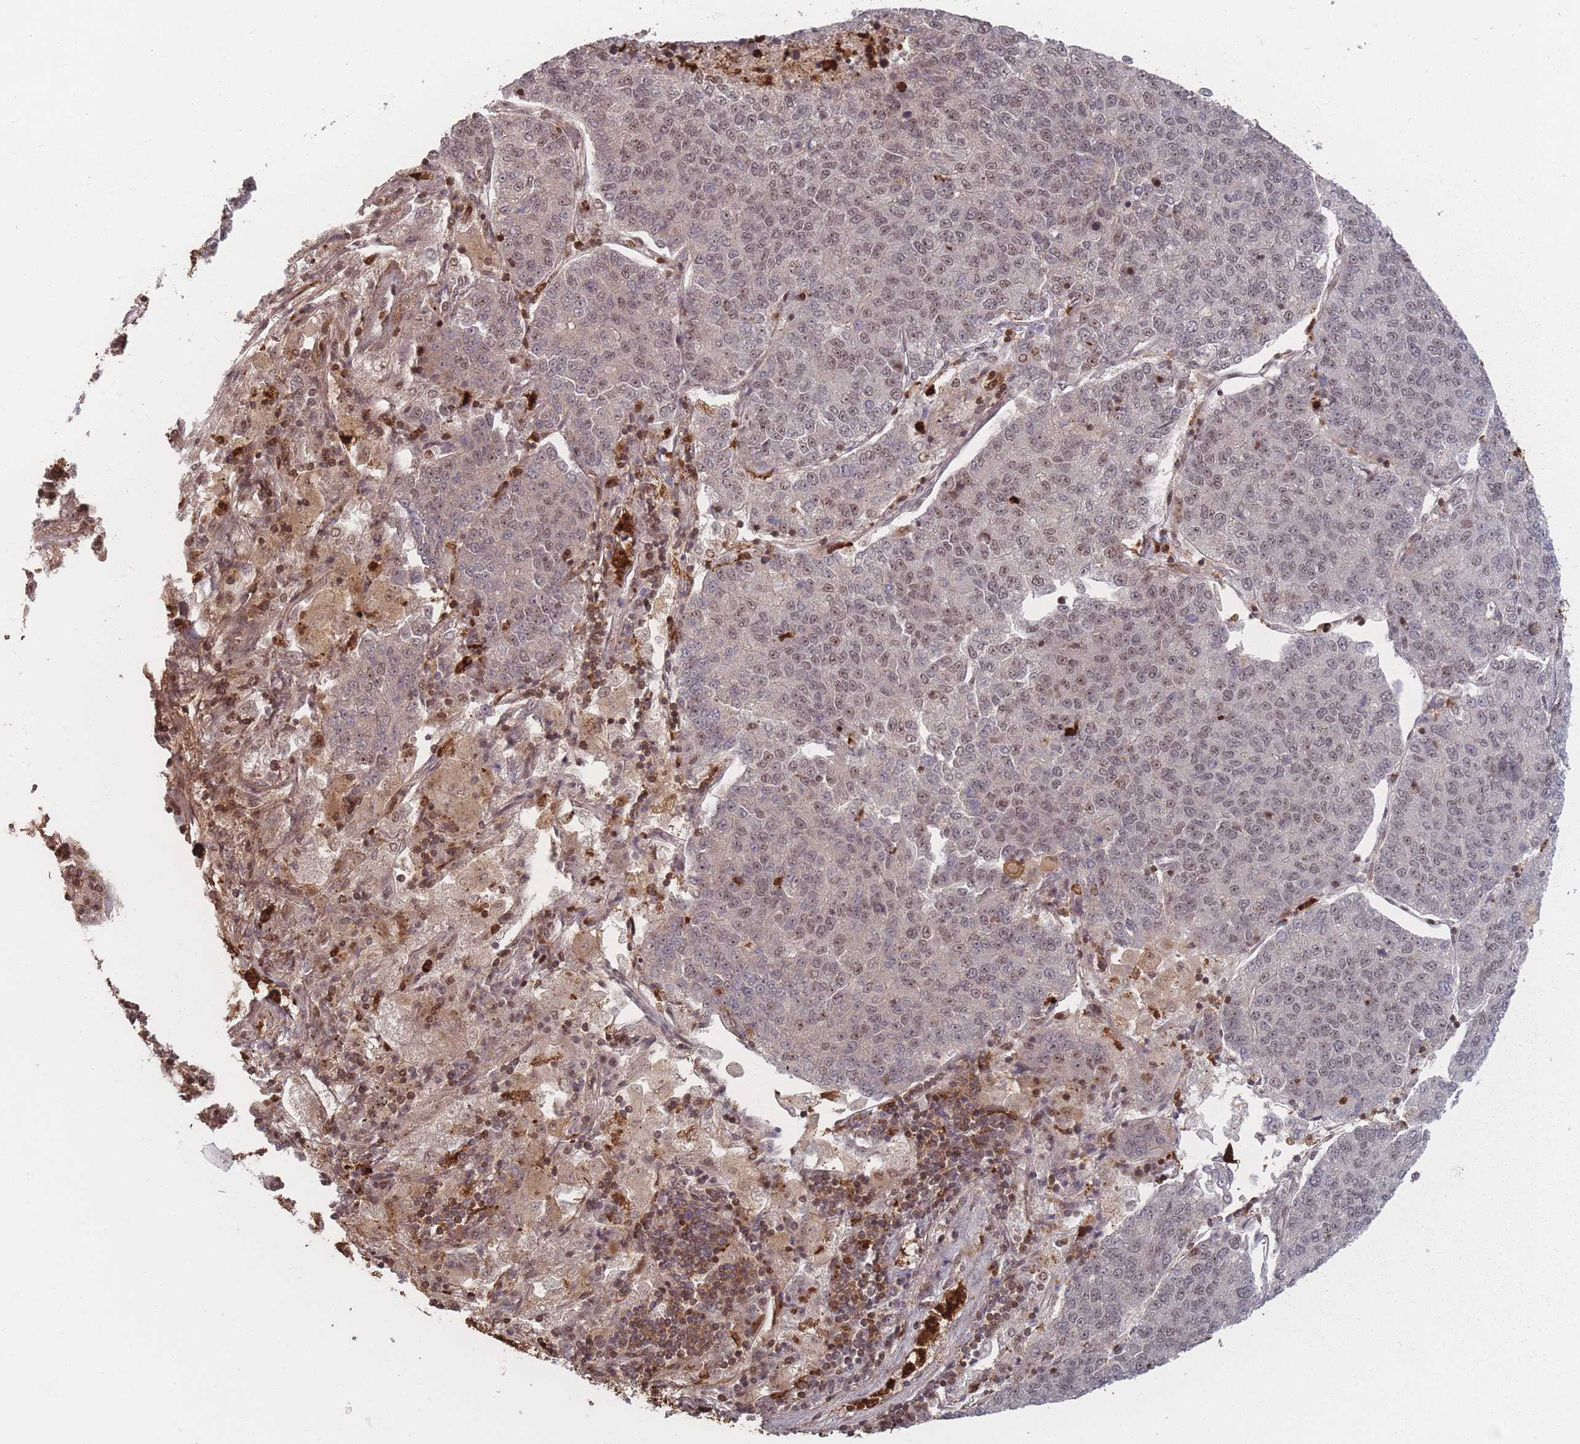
{"staining": {"intensity": "weak", "quantity": ">75%", "location": "nuclear"}, "tissue": "lung cancer", "cell_type": "Tumor cells", "image_type": "cancer", "snomed": [{"axis": "morphology", "description": "Adenocarcinoma, NOS"}, {"axis": "topography", "description": "Lung"}], "caption": "DAB immunohistochemical staining of lung cancer (adenocarcinoma) exhibits weak nuclear protein staining in about >75% of tumor cells.", "gene": "WDR55", "patient": {"sex": "male", "age": 49}}